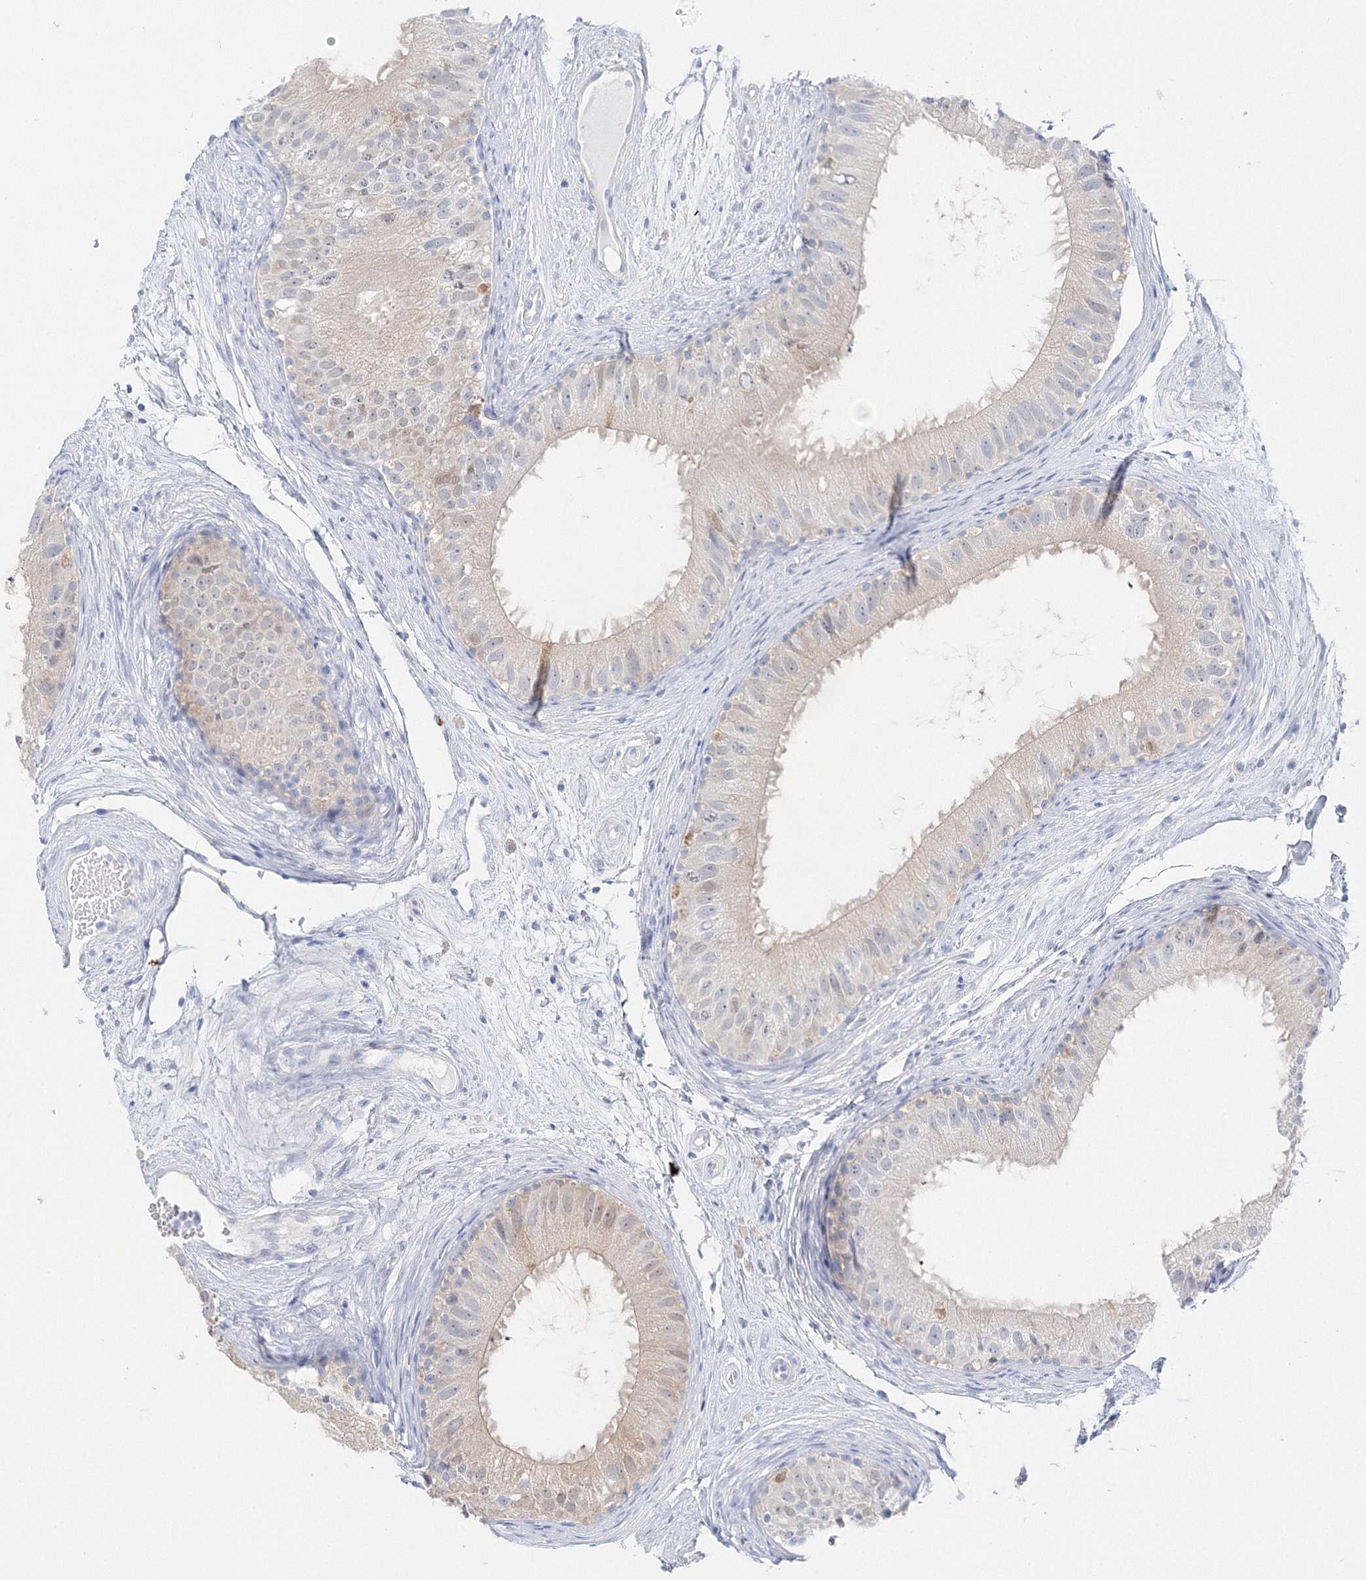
{"staining": {"intensity": "negative", "quantity": "none", "location": "none"}, "tissue": "epididymis", "cell_type": "Glandular cells", "image_type": "normal", "snomed": [{"axis": "morphology", "description": "Normal tissue, NOS"}, {"axis": "topography", "description": "Epididymis"}], "caption": "An IHC photomicrograph of benign epididymis is shown. There is no staining in glandular cells of epididymis. (DAB immunohistochemistry (IHC) with hematoxylin counter stain).", "gene": "HMGCS1", "patient": {"sex": "male", "age": 77}}